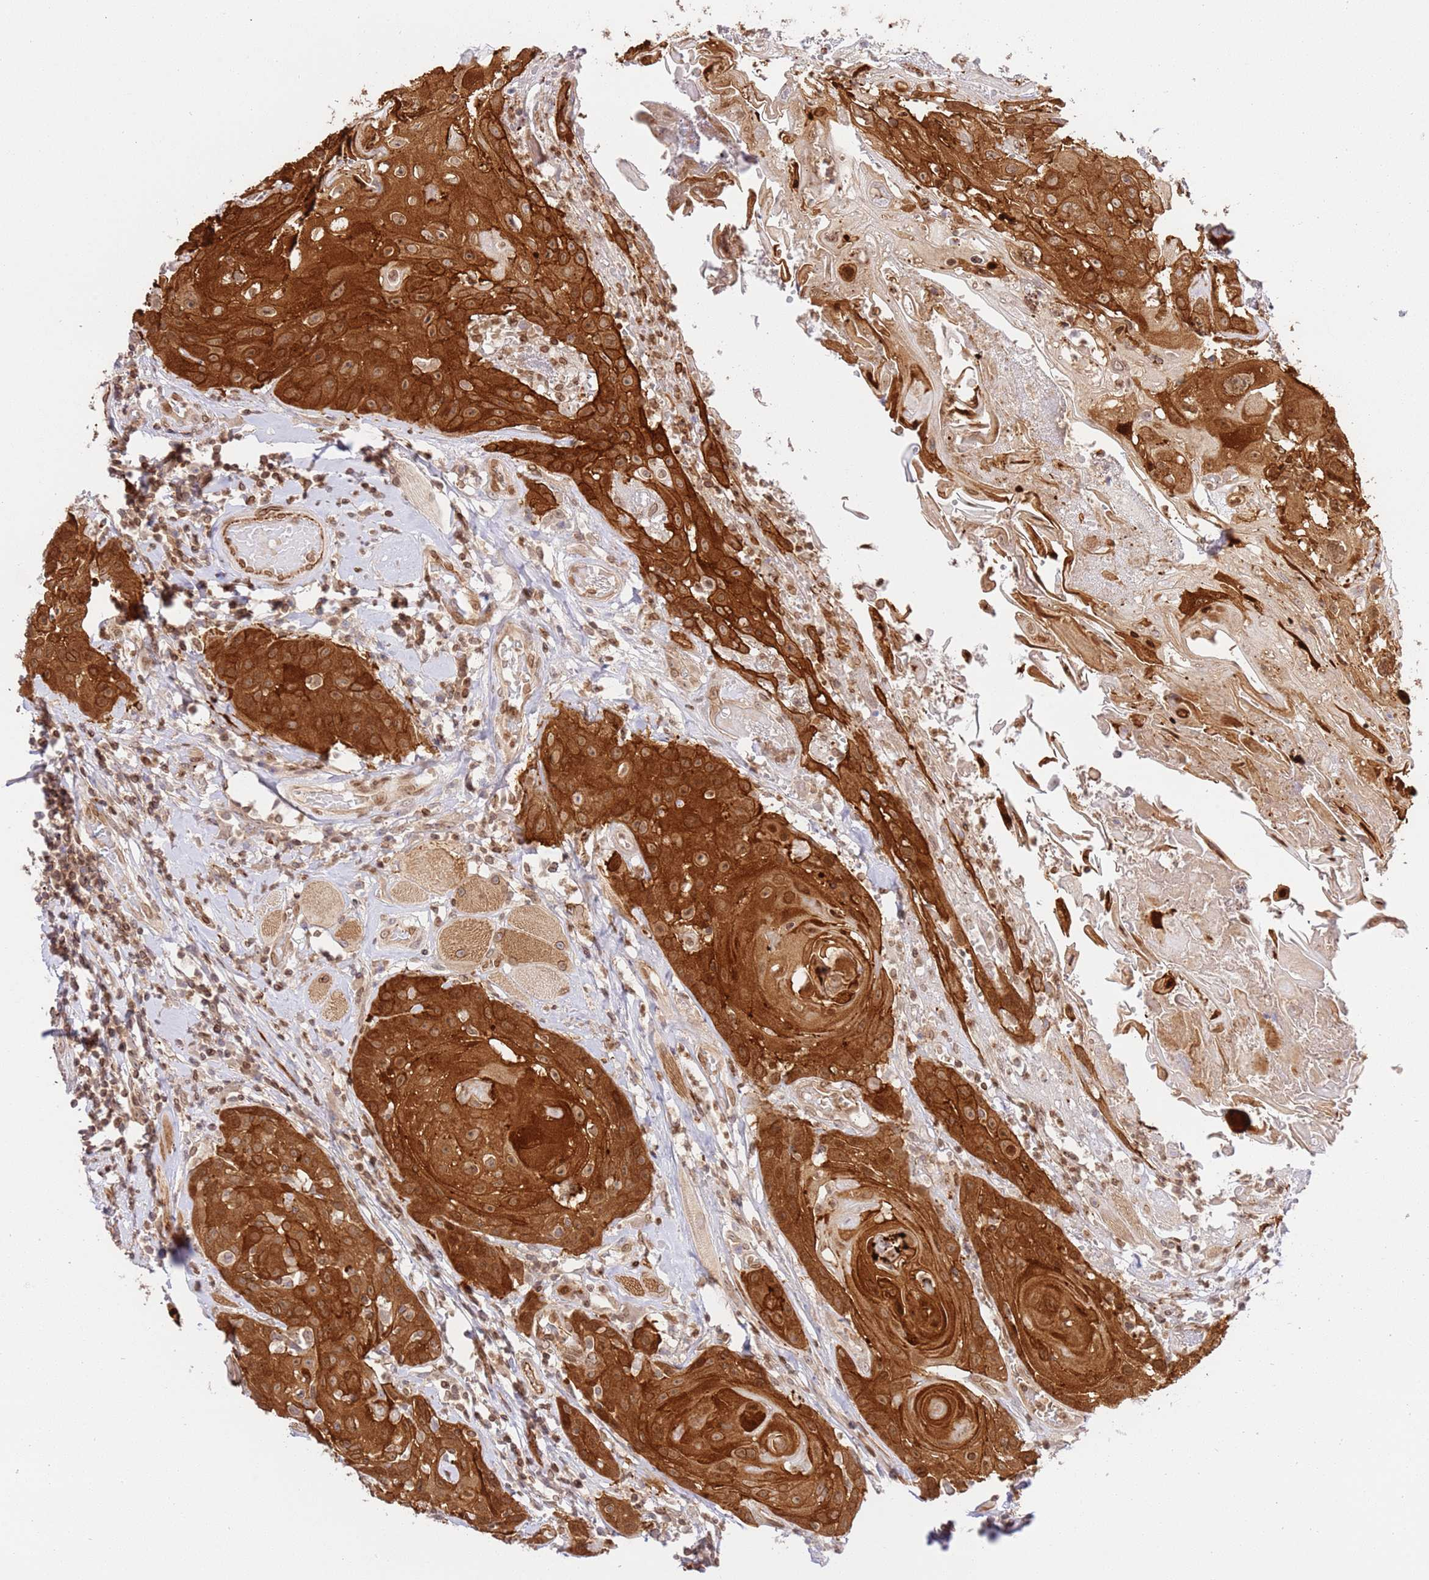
{"staining": {"intensity": "strong", "quantity": ">75%", "location": "cytoplasmic/membranous,nuclear"}, "tissue": "head and neck cancer", "cell_type": "Tumor cells", "image_type": "cancer", "snomed": [{"axis": "morphology", "description": "Squamous cell carcinoma, NOS"}, {"axis": "topography", "description": "Head-Neck"}], "caption": "A brown stain highlights strong cytoplasmic/membranous and nuclear staining of a protein in squamous cell carcinoma (head and neck) tumor cells.", "gene": "TRIM37", "patient": {"sex": "female", "age": 59}}